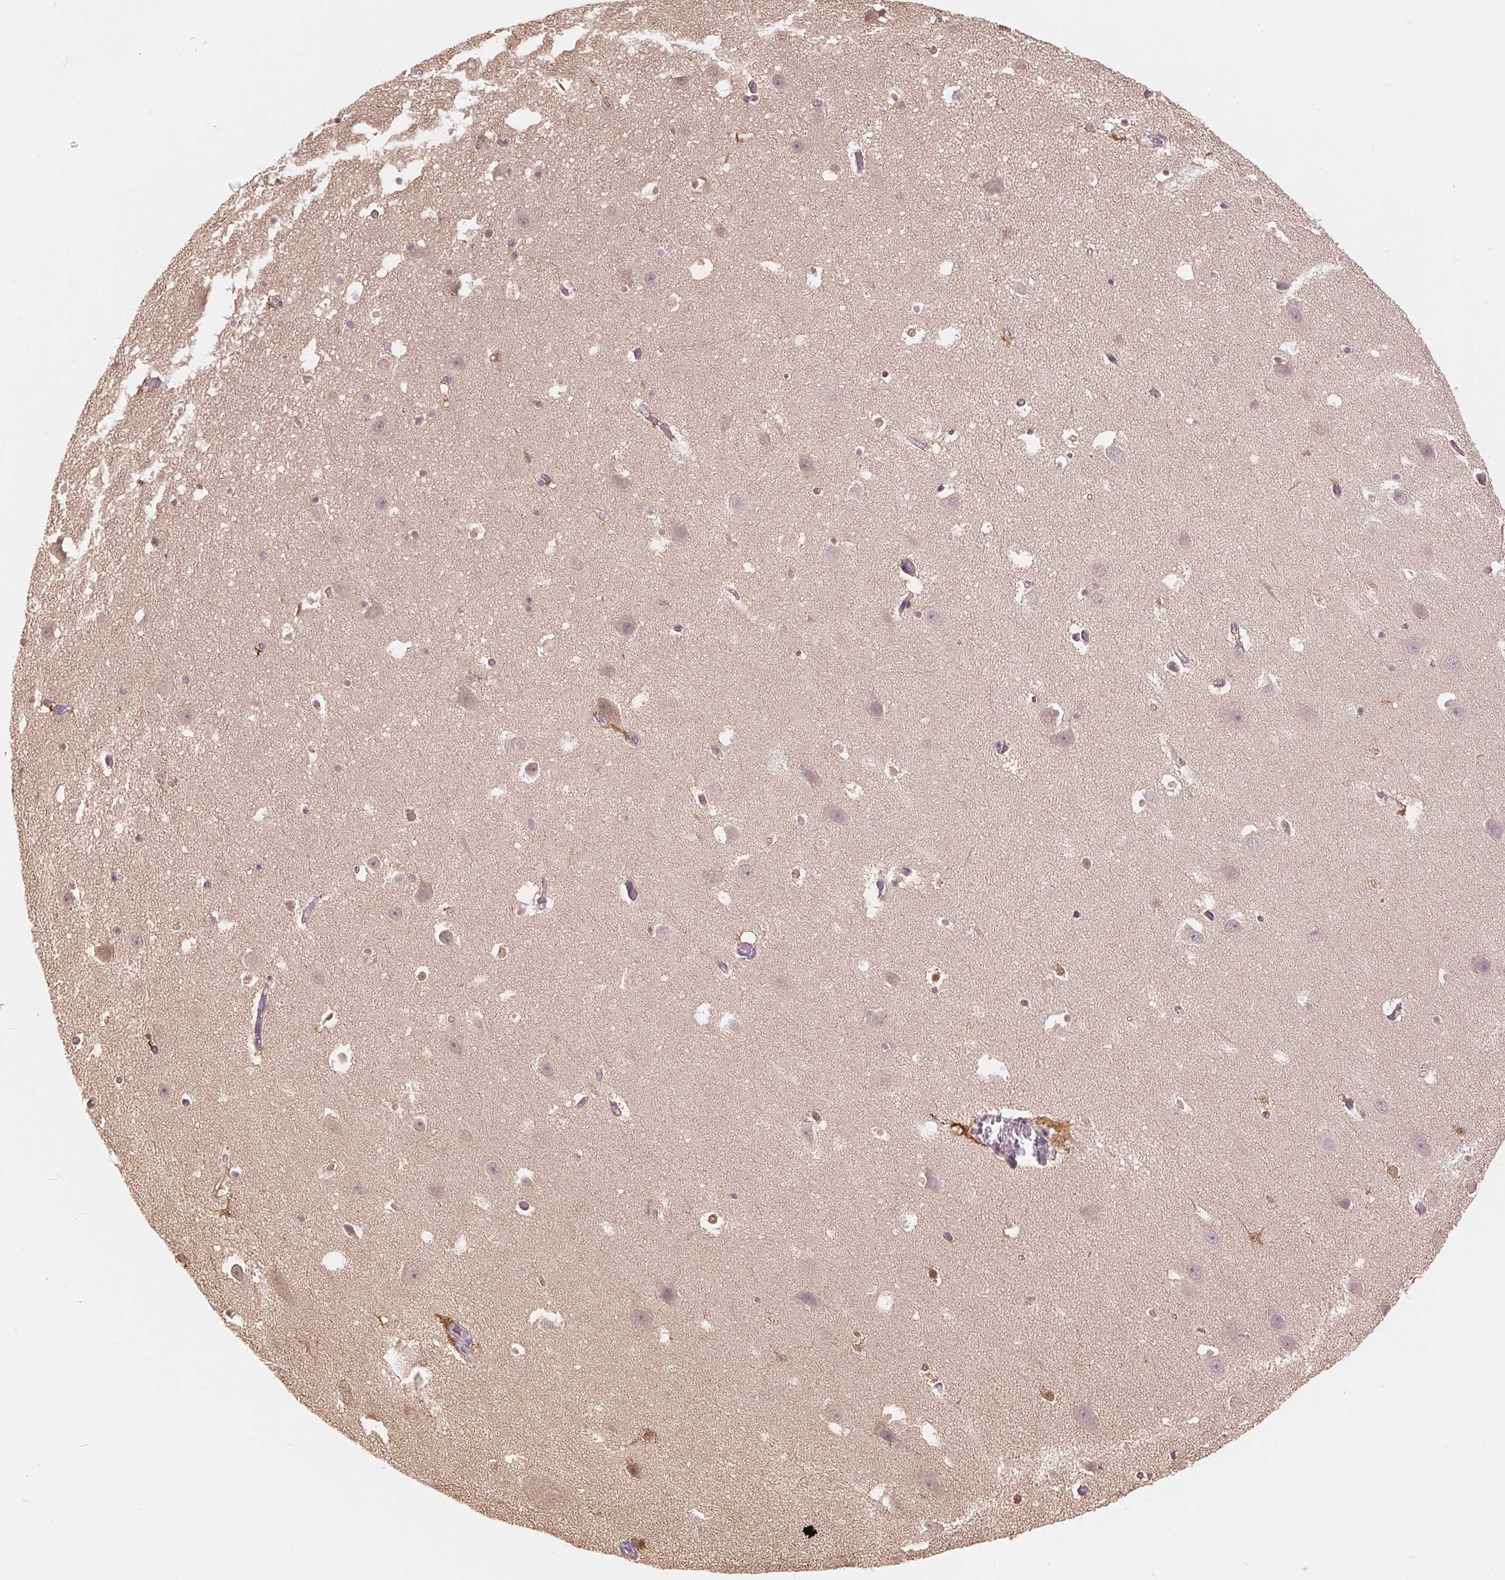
{"staining": {"intensity": "weak", "quantity": "<25%", "location": "nuclear"}, "tissue": "hippocampus", "cell_type": "Glial cells", "image_type": "normal", "snomed": [{"axis": "morphology", "description": "Normal tissue, NOS"}, {"axis": "topography", "description": "Hippocampus"}], "caption": "Hippocampus stained for a protein using immunohistochemistry displays no positivity glial cells.", "gene": "TMEM273", "patient": {"sex": "male", "age": 26}}